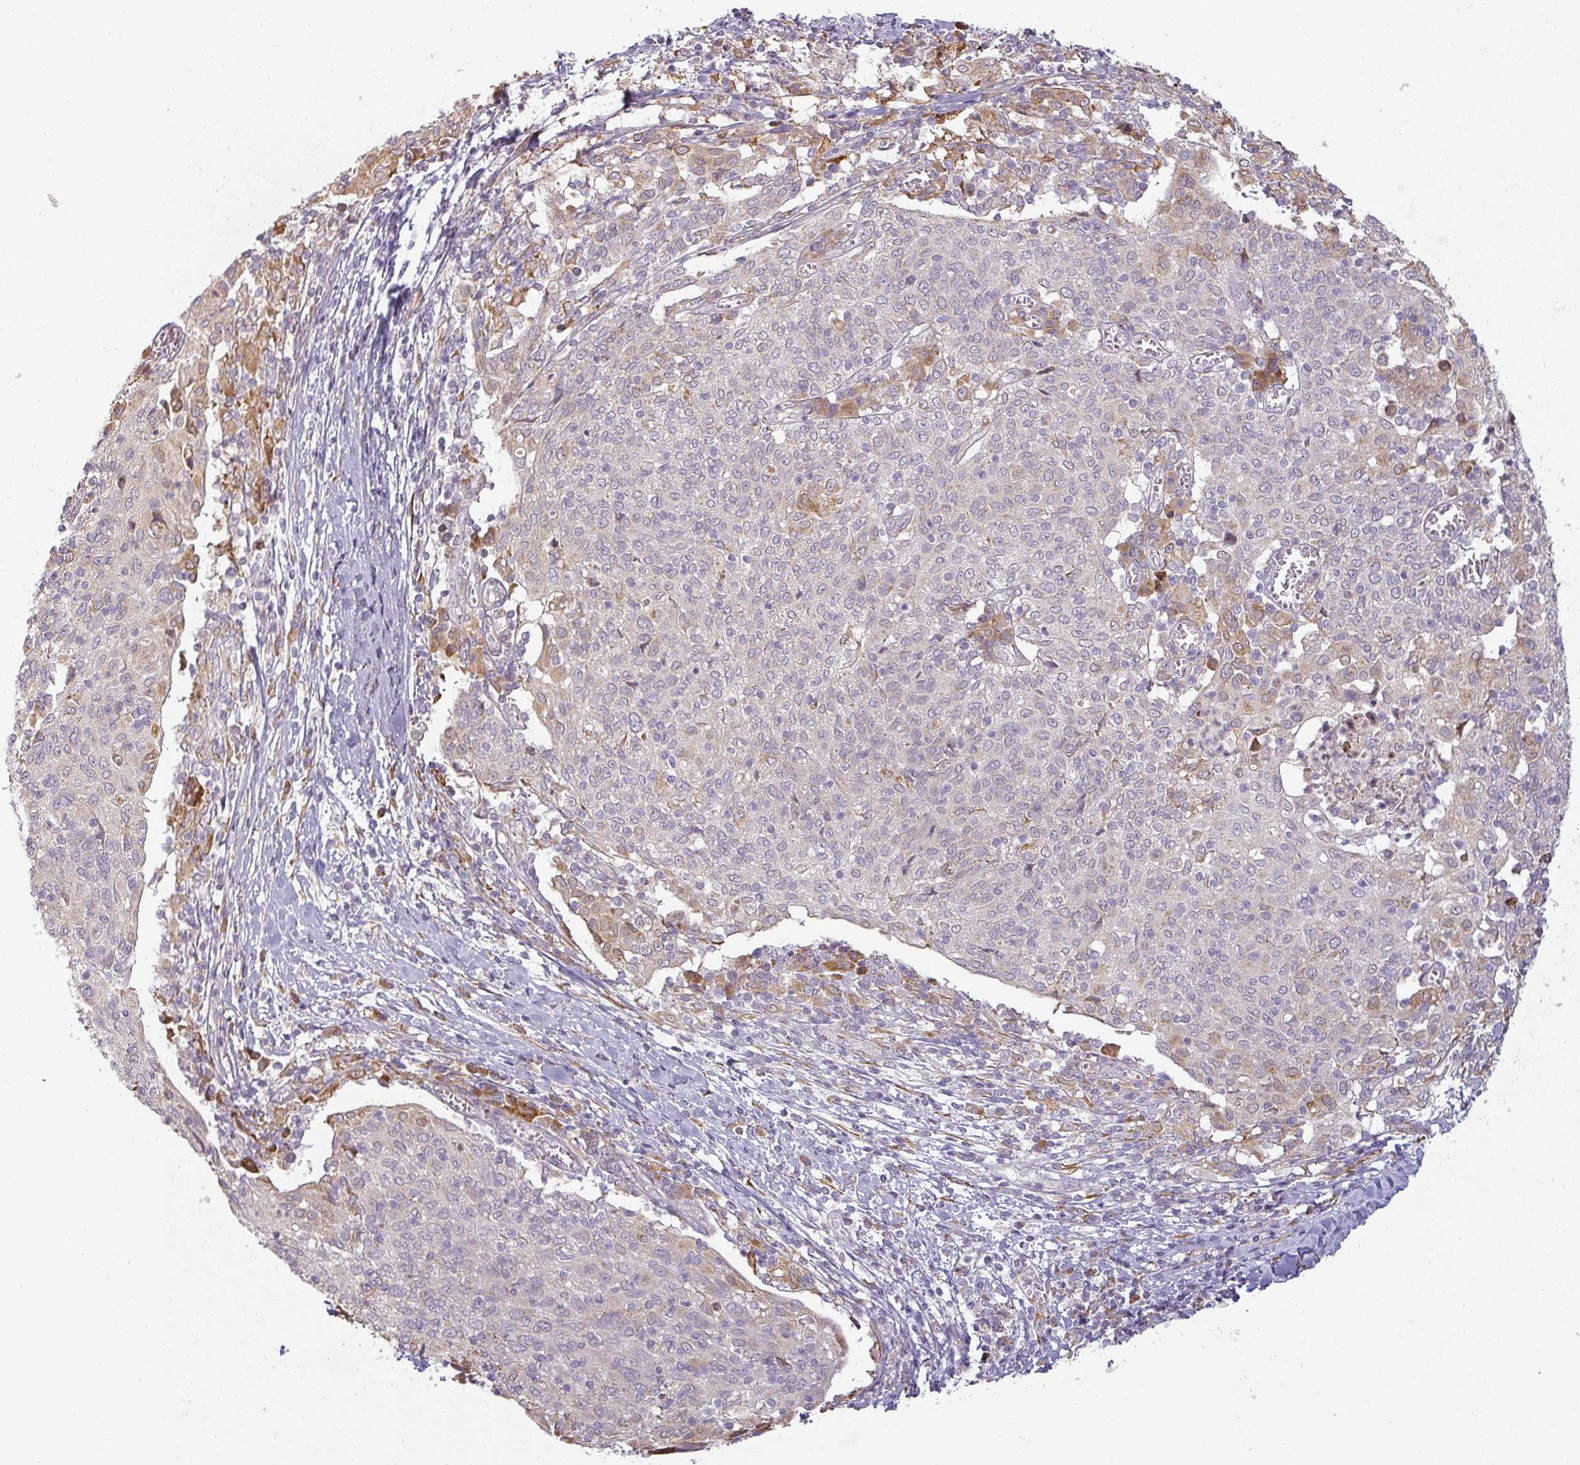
{"staining": {"intensity": "negative", "quantity": "none", "location": "none"}, "tissue": "cervical cancer", "cell_type": "Tumor cells", "image_type": "cancer", "snomed": [{"axis": "morphology", "description": "Squamous cell carcinoma, NOS"}, {"axis": "topography", "description": "Cervix"}], "caption": "IHC of squamous cell carcinoma (cervical) reveals no positivity in tumor cells.", "gene": "CCDC144A", "patient": {"sex": "female", "age": 52}}